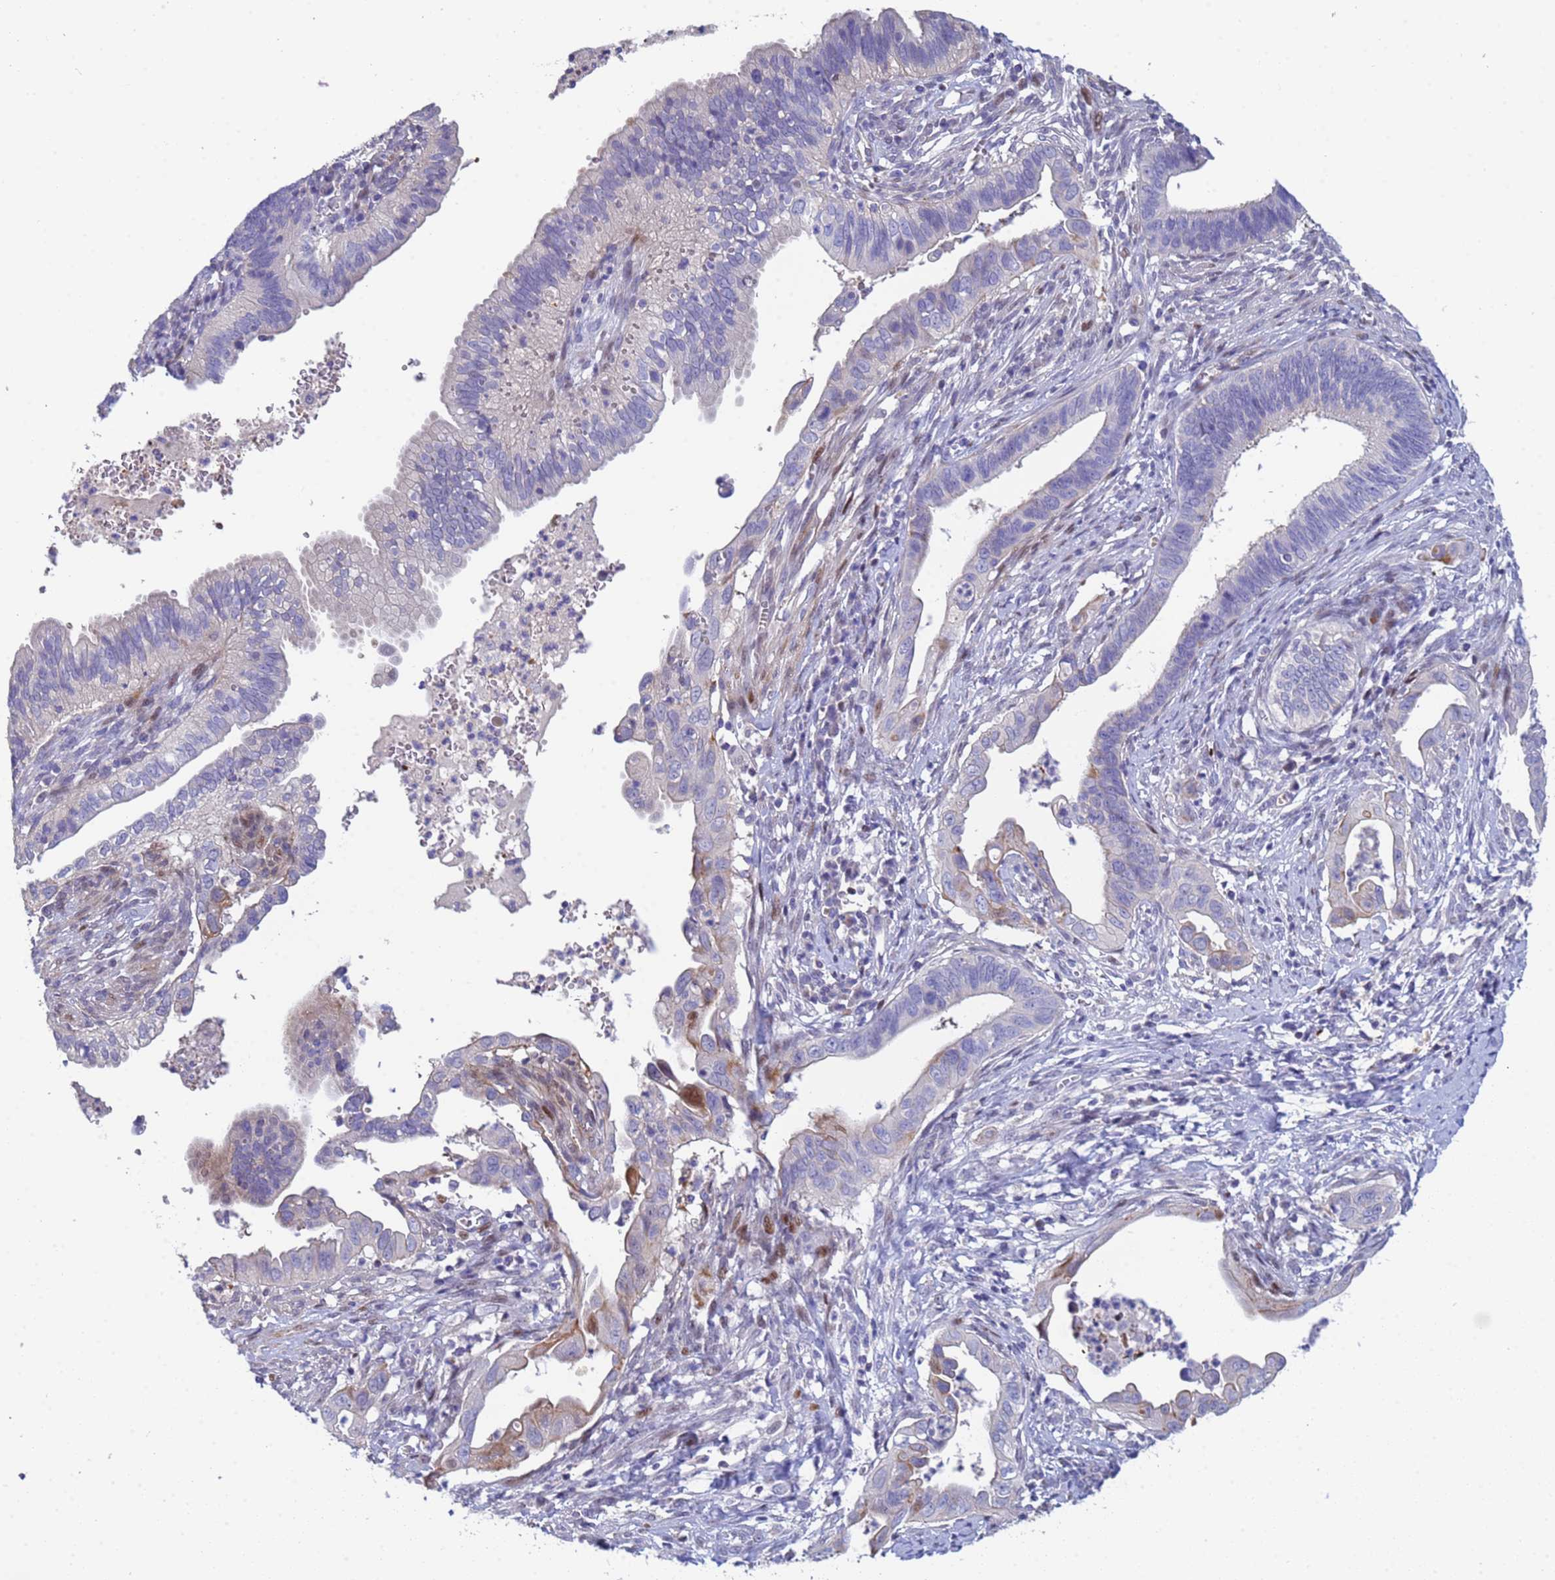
{"staining": {"intensity": "moderate", "quantity": "<25%", "location": "cytoplasmic/membranous"}, "tissue": "cervical cancer", "cell_type": "Tumor cells", "image_type": "cancer", "snomed": [{"axis": "morphology", "description": "Adenocarcinoma, NOS"}, {"axis": "topography", "description": "Cervix"}], "caption": "A high-resolution image shows immunohistochemistry staining of cervical adenocarcinoma, which reveals moderate cytoplasmic/membranous staining in approximately <25% of tumor cells. The staining was performed using DAB, with brown indicating positive protein expression. Nuclei are stained blue with hematoxylin.", "gene": "PPP6R1", "patient": {"sex": "female", "age": 42}}